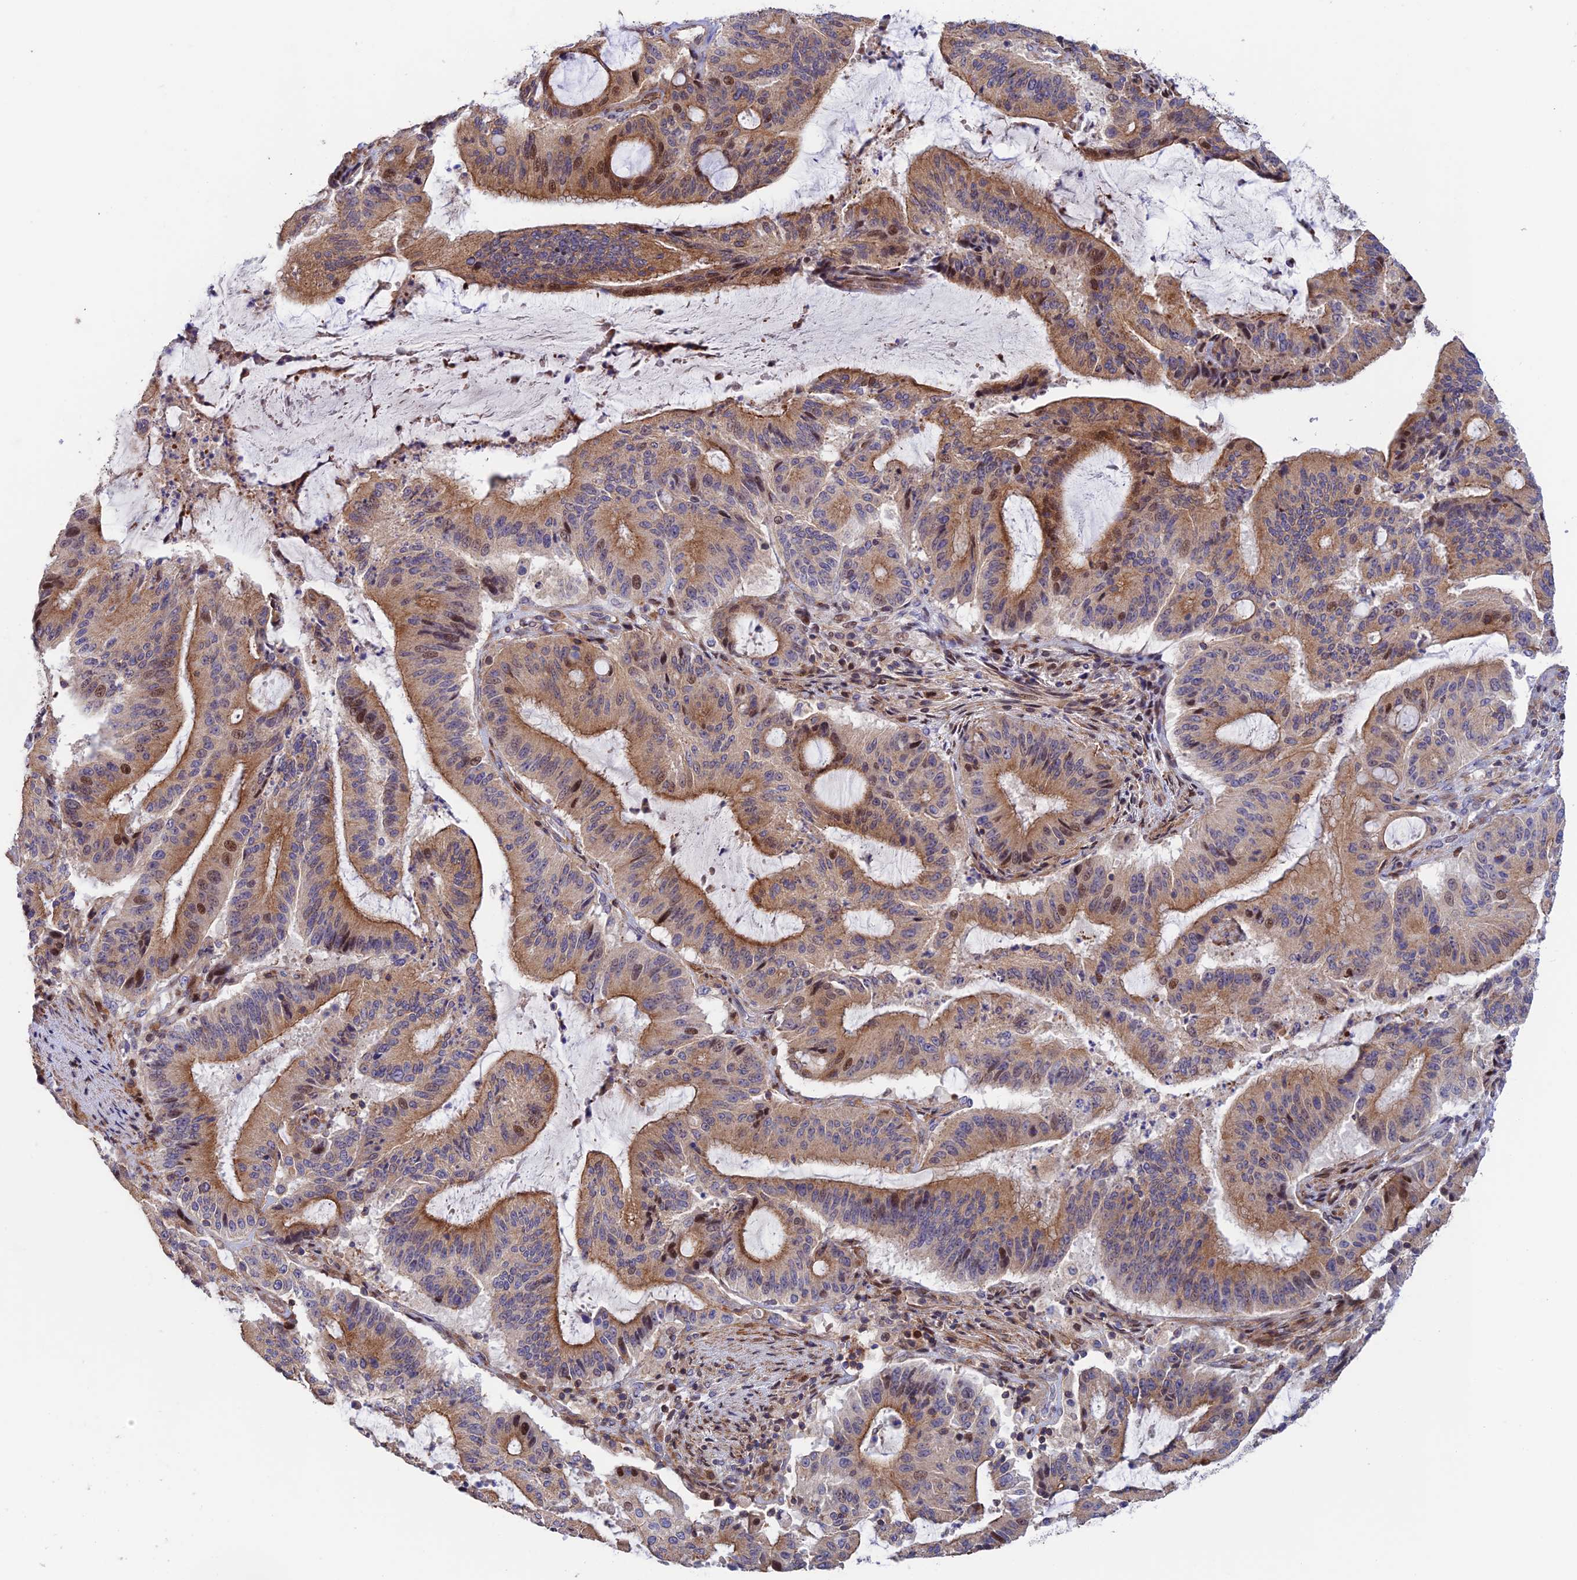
{"staining": {"intensity": "moderate", "quantity": "25%-75%", "location": "cytoplasmic/membranous,nuclear"}, "tissue": "liver cancer", "cell_type": "Tumor cells", "image_type": "cancer", "snomed": [{"axis": "morphology", "description": "Normal tissue, NOS"}, {"axis": "morphology", "description": "Cholangiocarcinoma"}, {"axis": "topography", "description": "Liver"}, {"axis": "topography", "description": "Peripheral nerve tissue"}], "caption": "IHC image of liver cancer stained for a protein (brown), which displays medium levels of moderate cytoplasmic/membranous and nuclear positivity in about 25%-75% of tumor cells.", "gene": "PRIM1", "patient": {"sex": "female", "age": 73}}